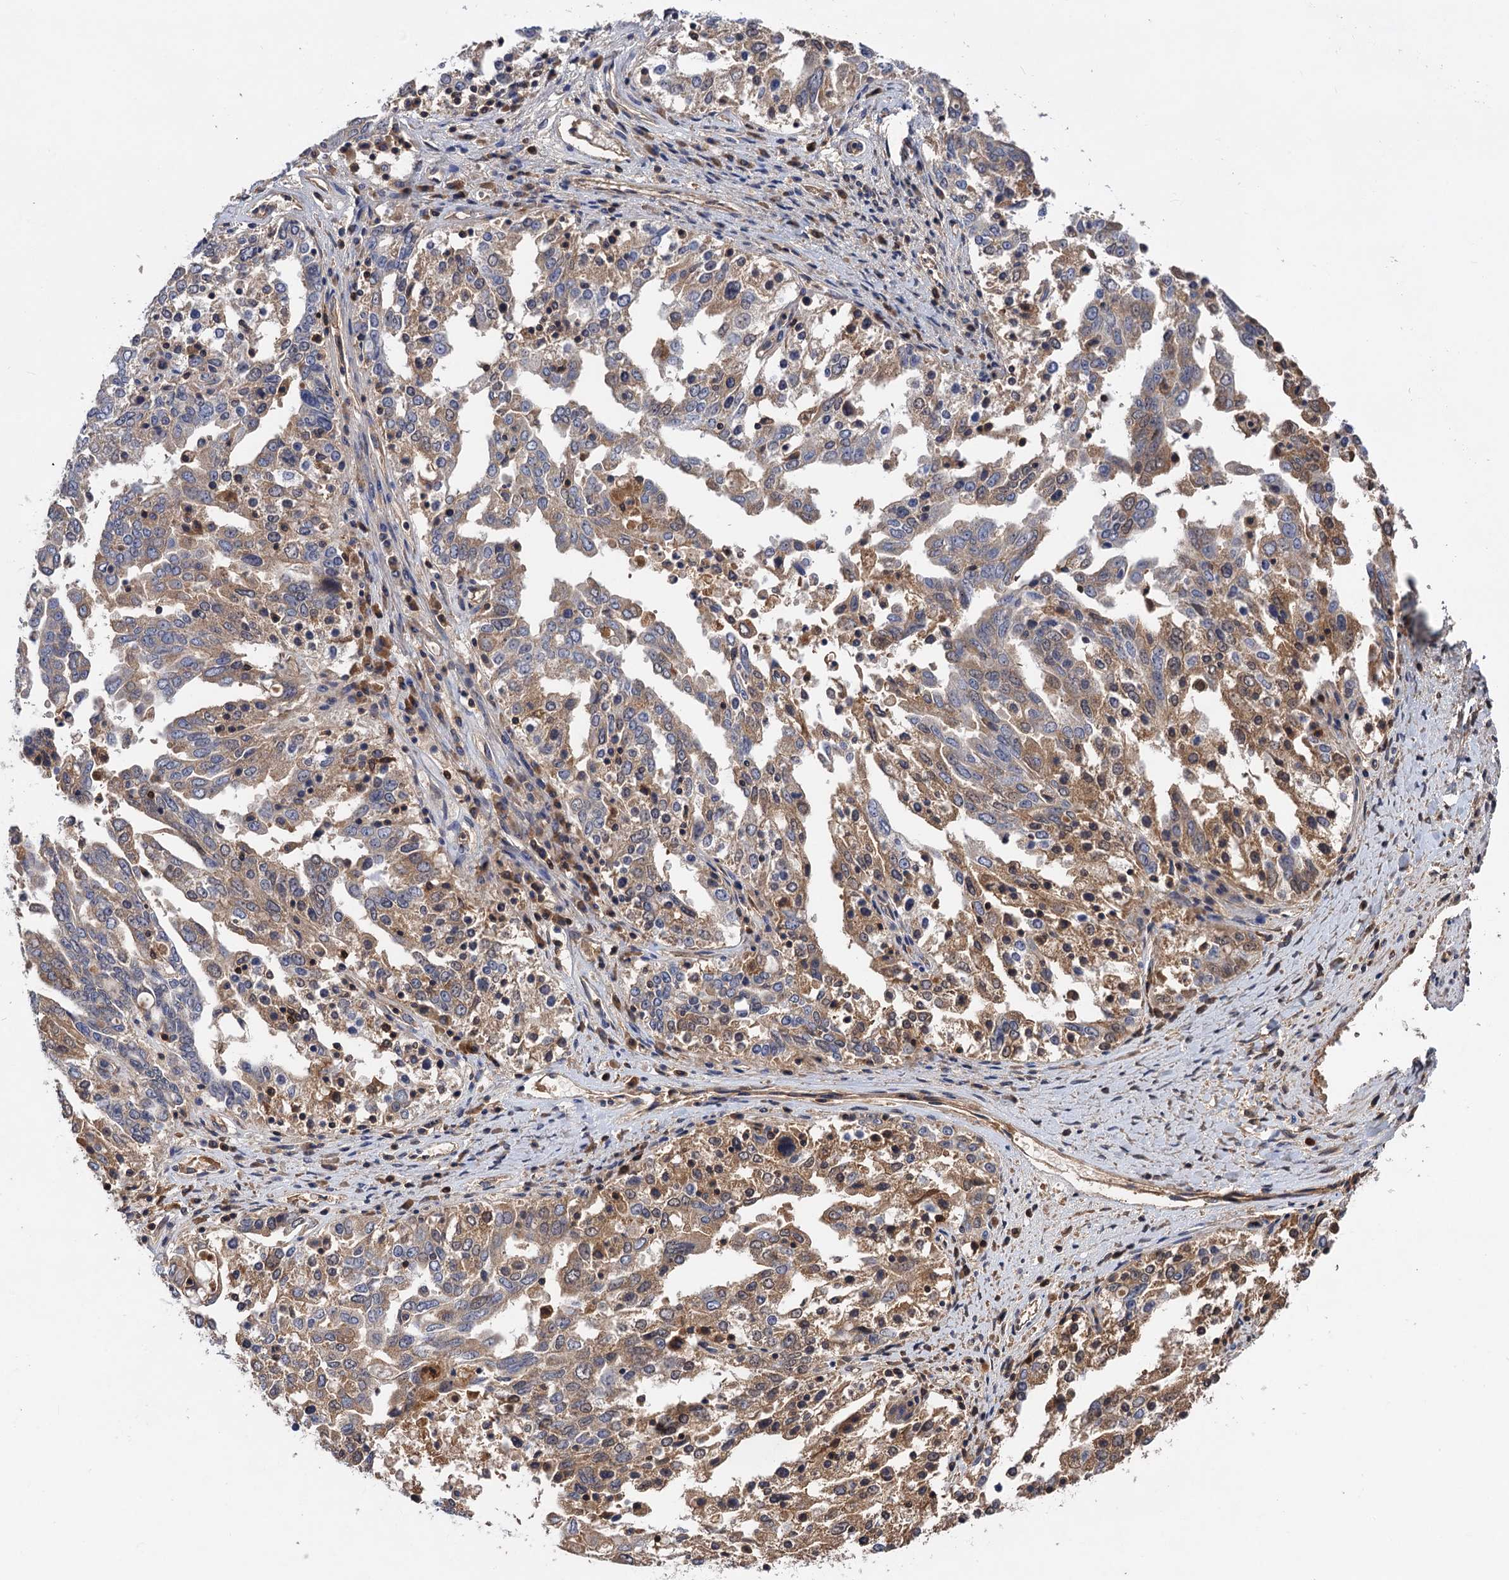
{"staining": {"intensity": "moderate", "quantity": "<25%", "location": "cytoplasmic/membranous"}, "tissue": "ovarian cancer", "cell_type": "Tumor cells", "image_type": "cancer", "snomed": [{"axis": "morphology", "description": "Carcinoma, endometroid"}, {"axis": "topography", "description": "Ovary"}], "caption": "This histopathology image displays immunohistochemistry staining of ovarian cancer, with low moderate cytoplasmic/membranous expression in about <25% of tumor cells.", "gene": "DGKA", "patient": {"sex": "female", "age": 62}}